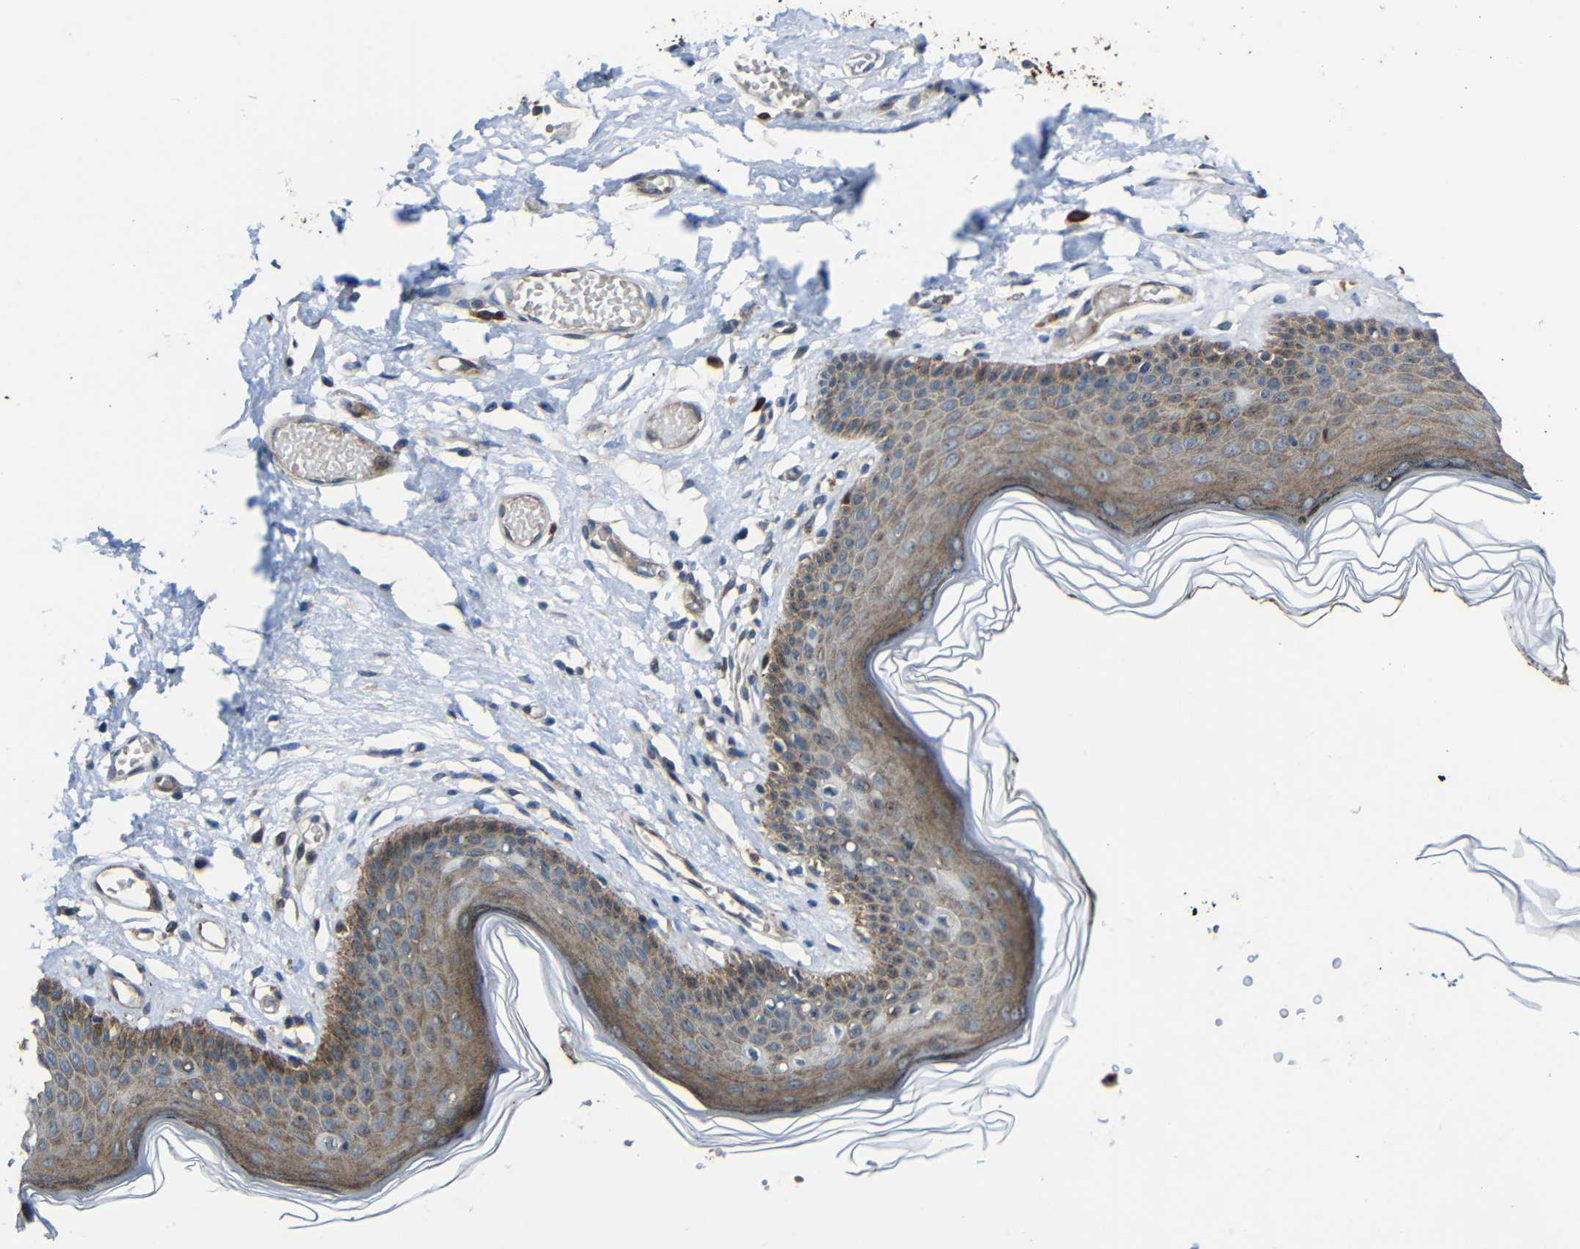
{"staining": {"intensity": "moderate", "quantity": ">75%", "location": "cytoplasmic/membranous"}, "tissue": "skin", "cell_type": "Epidermal cells", "image_type": "normal", "snomed": [{"axis": "morphology", "description": "Normal tissue, NOS"}, {"axis": "morphology", "description": "Inflammation, NOS"}, {"axis": "topography", "description": "Vulva"}], "caption": "Immunohistochemistry (DAB) staining of unremarkable skin exhibits moderate cytoplasmic/membranous protein expression in approximately >75% of epidermal cells. The staining was performed using DAB to visualize the protein expression in brown, while the nuclei were stained in blue with hematoxylin (Magnification: 20x).", "gene": "DNAJC5", "patient": {"sex": "female", "age": 84}}